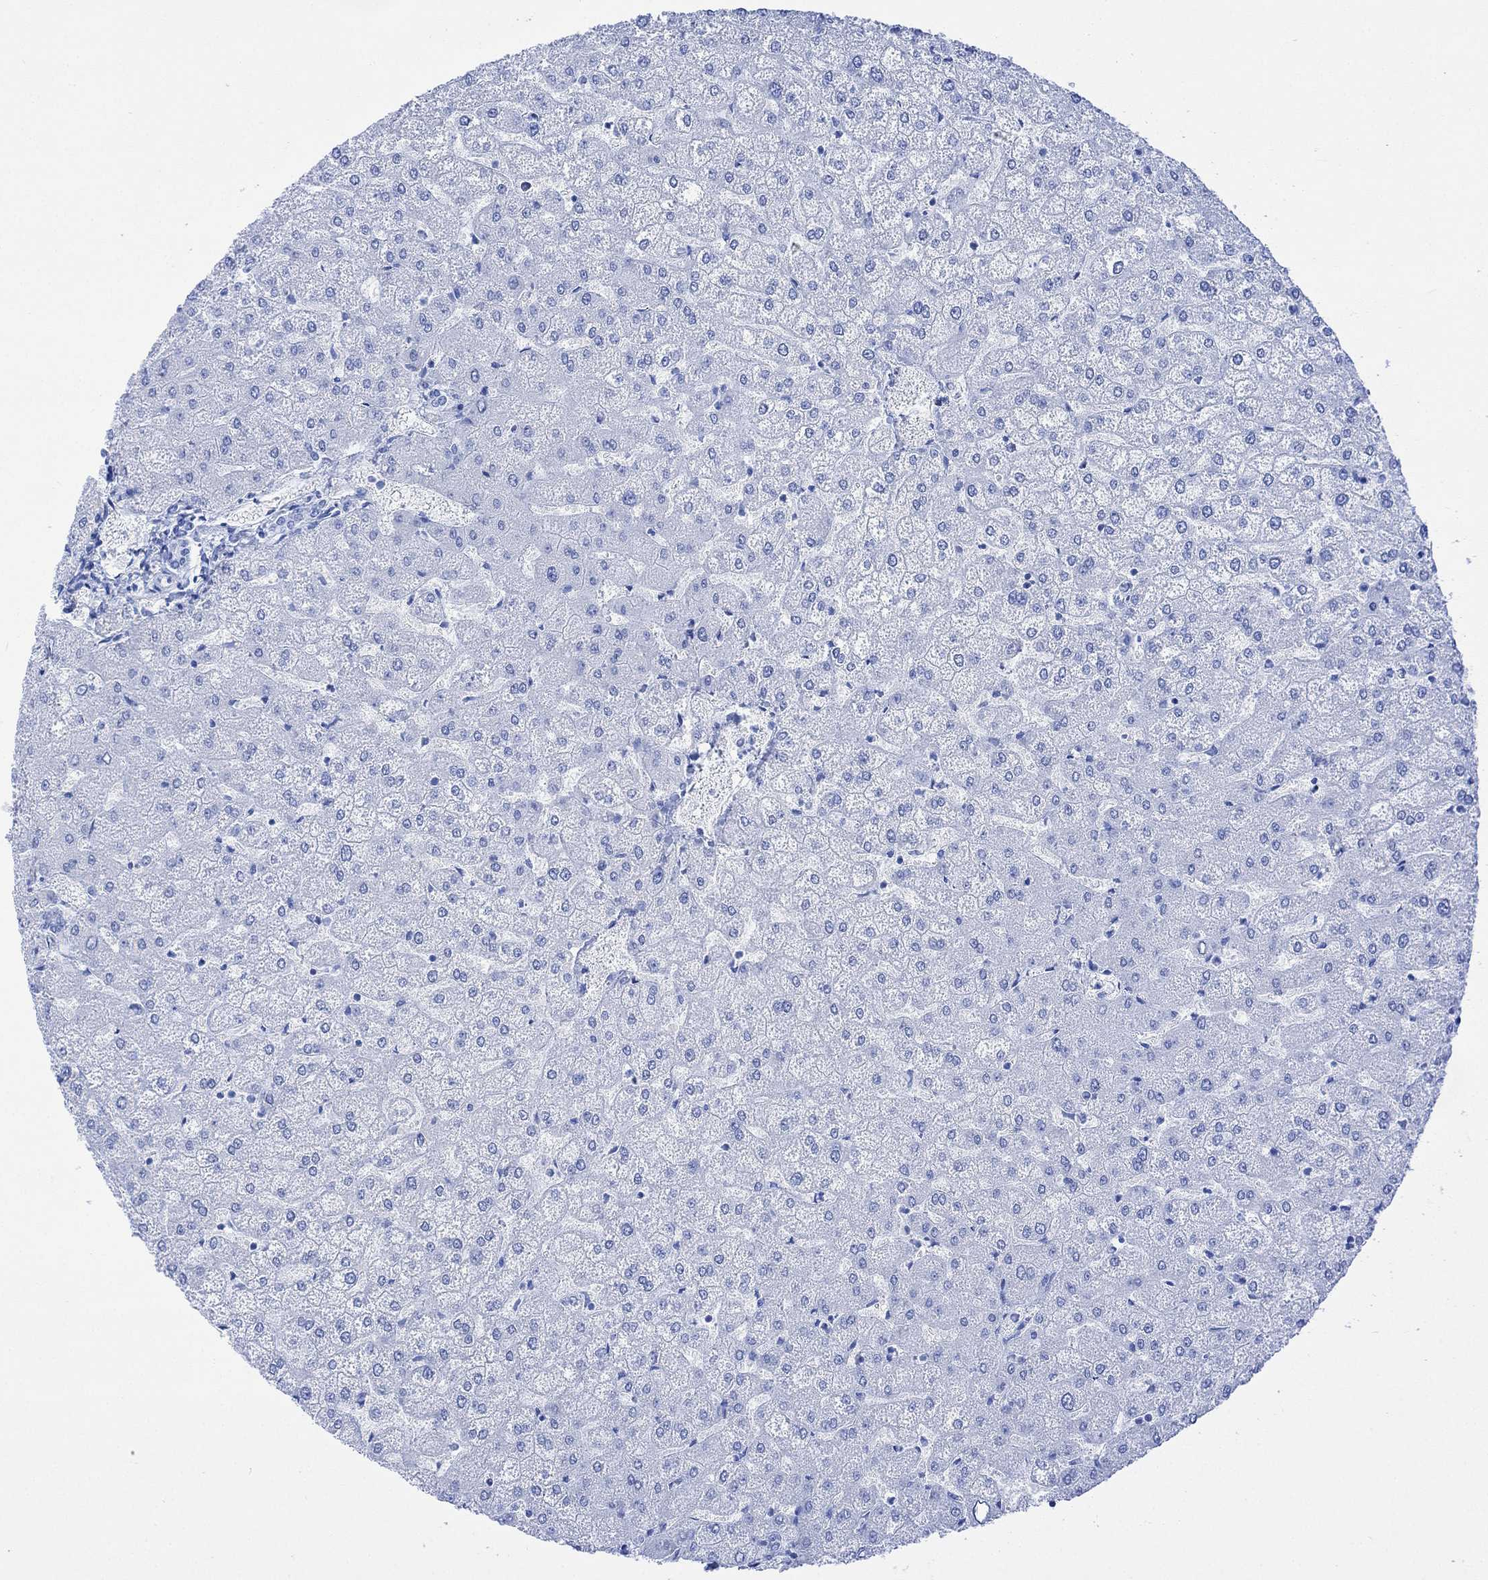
{"staining": {"intensity": "negative", "quantity": "none", "location": "none"}, "tissue": "liver", "cell_type": "Cholangiocytes", "image_type": "normal", "snomed": [{"axis": "morphology", "description": "Normal tissue, NOS"}, {"axis": "topography", "description": "Liver"}], "caption": "Immunohistochemical staining of unremarkable liver demonstrates no significant staining in cholangiocytes.", "gene": "CELF4", "patient": {"sex": "female", "age": 32}}